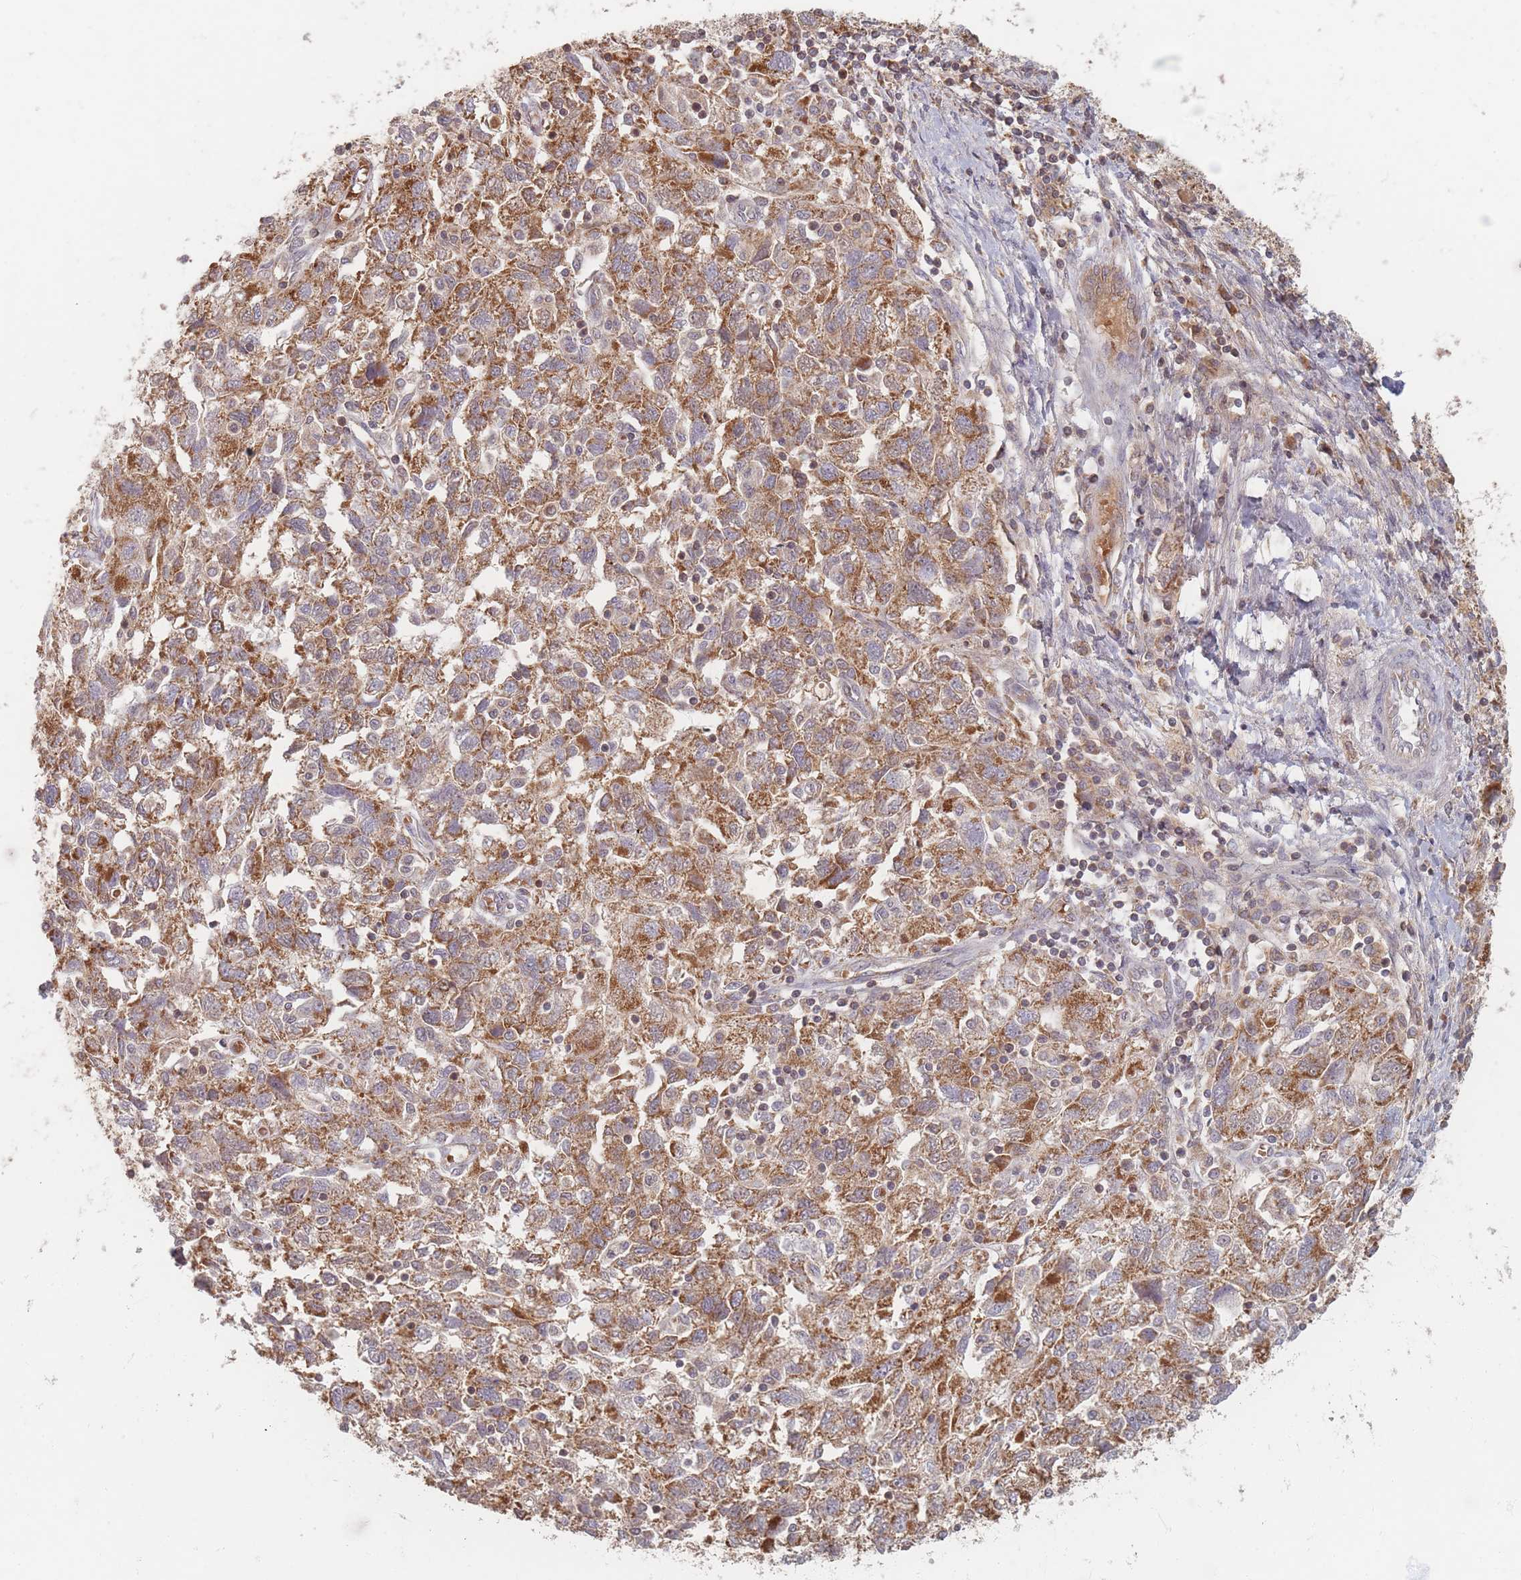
{"staining": {"intensity": "moderate", "quantity": ">75%", "location": "cytoplasmic/membranous"}, "tissue": "ovarian cancer", "cell_type": "Tumor cells", "image_type": "cancer", "snomed": [{"axis": "morphology", "description": "Carcinoma, NOS"}, {"axis": "morphology", "description": "Cystadenocarcinoma, serous, NOS"}, {"axis": "topography", "description": "Ovary"}], "caption": "Human ovarian carcinoma stained with a brown dye reveals moderate cytoplasmic/membranous positive staining in approximately >75% of tumor cells.", "gene": "OR2M4", "patient": {"sex": "female", "age": 69}}